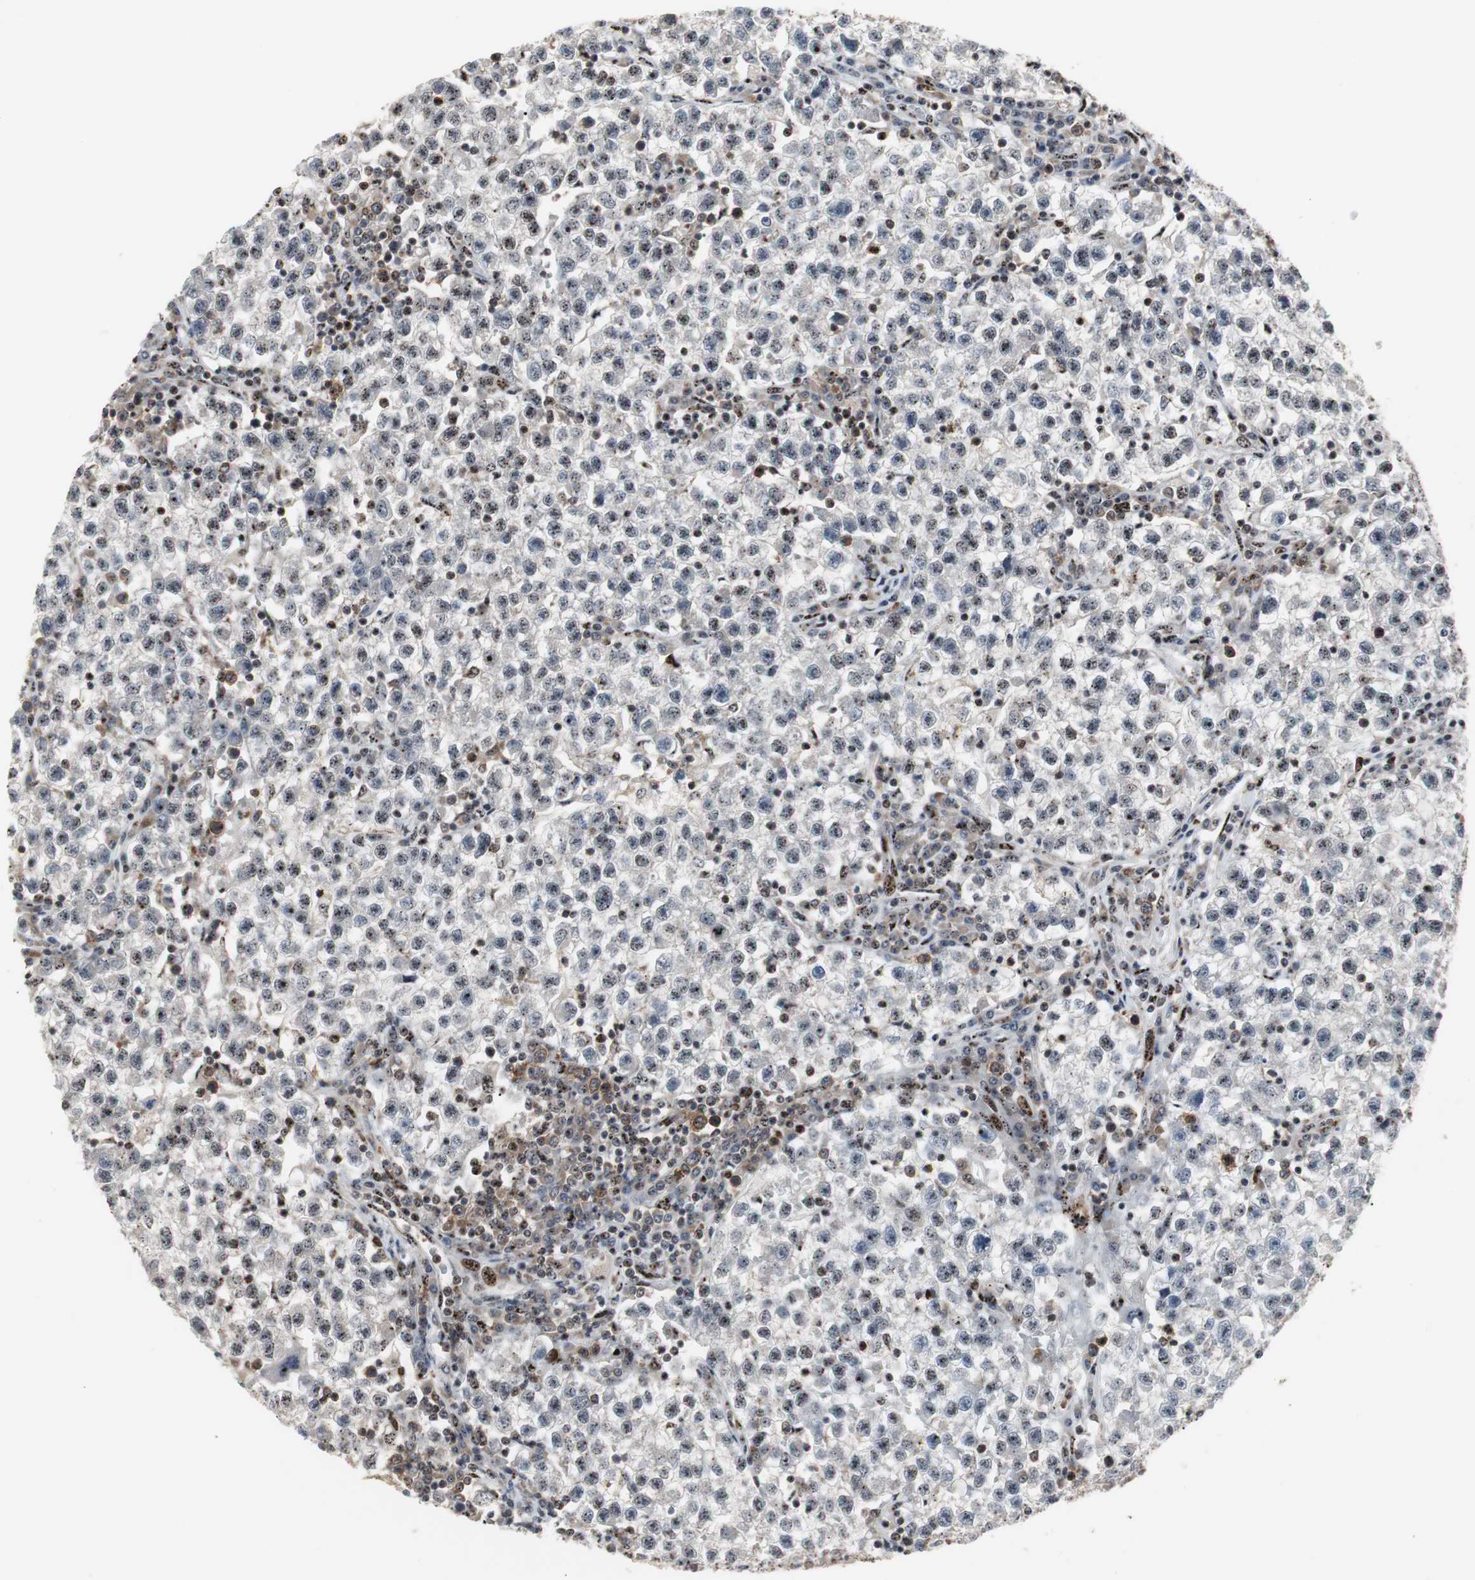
{"staining": {"intensity": "negative", "quantity": "none", "location": "none"}, "tissue": "testis cancer", "cell_type": "Tumor cells", "image_type": "cancer", "snomed": [{"axis": "morphology", "description": "Seminoma, NOS"}, {"axis": "topography", "description": "Testis"}], "caption": "Image shows no protein expression in tumor cells of testis cancer (seminoma) tissue.", "gene": "GRK2", "patient": {"sex": "male", "age": 22}}